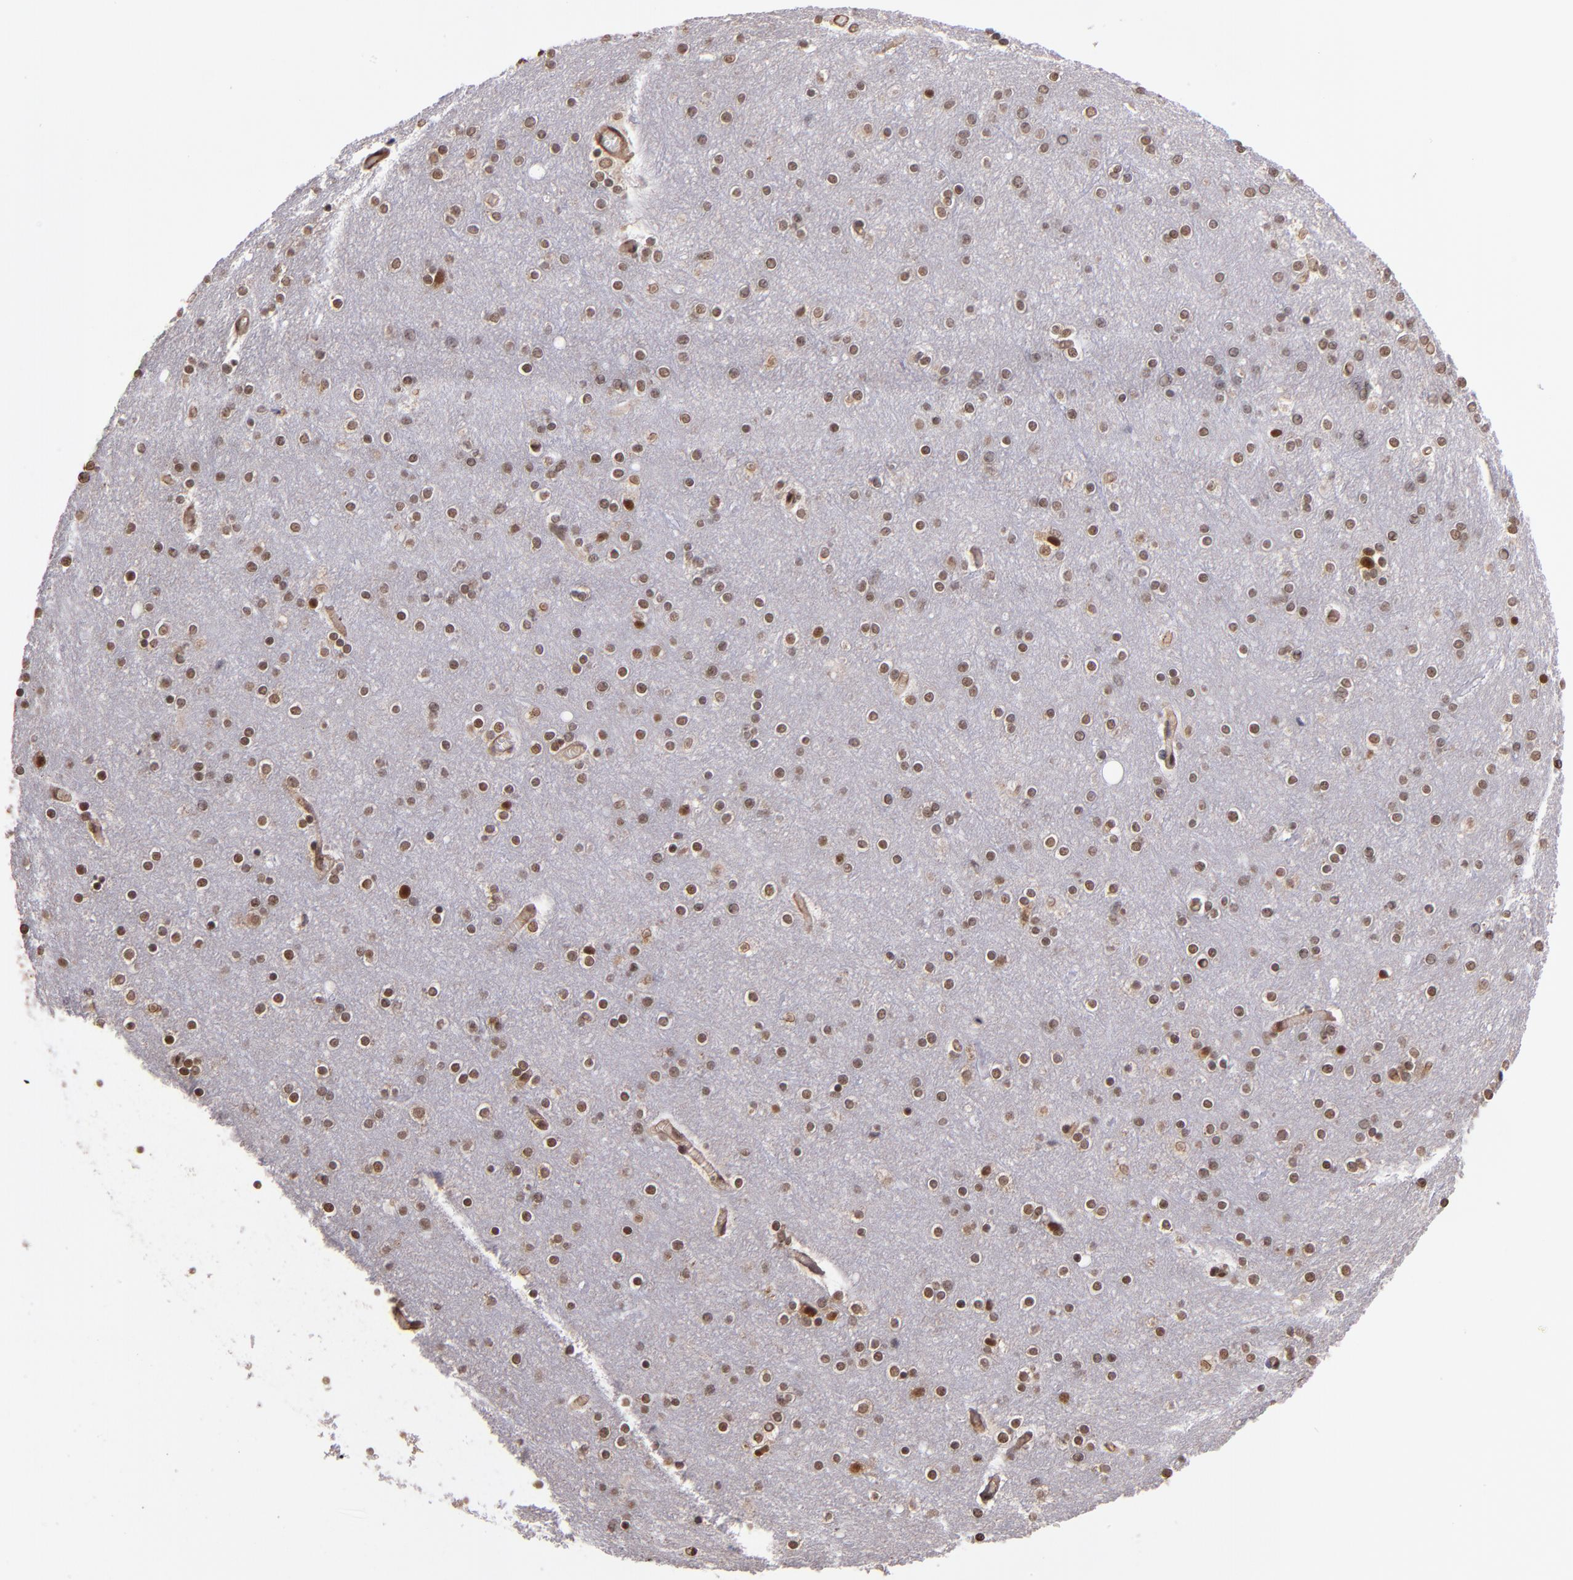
{"staining": {"intensity": "moderate", "quantity": ">75%", "location": "nuclear"}, "tissue": "cerebral cortex", "cell_type": "Endothelial cells", "image_type": "normal", "snomed": [{"axis": "morphology", "description": "Normal tissue, NOS"}, {"axis": "topography", "description": "Cerebral cortex"}], "caption": "Brown immunohistochemical staining in benign cerebral cortex exhibits moderate nuclear expression in approximately >75% of endothelial cells.", "gene": "TERF2", "patient": {"sex": "female", "age": 54}}